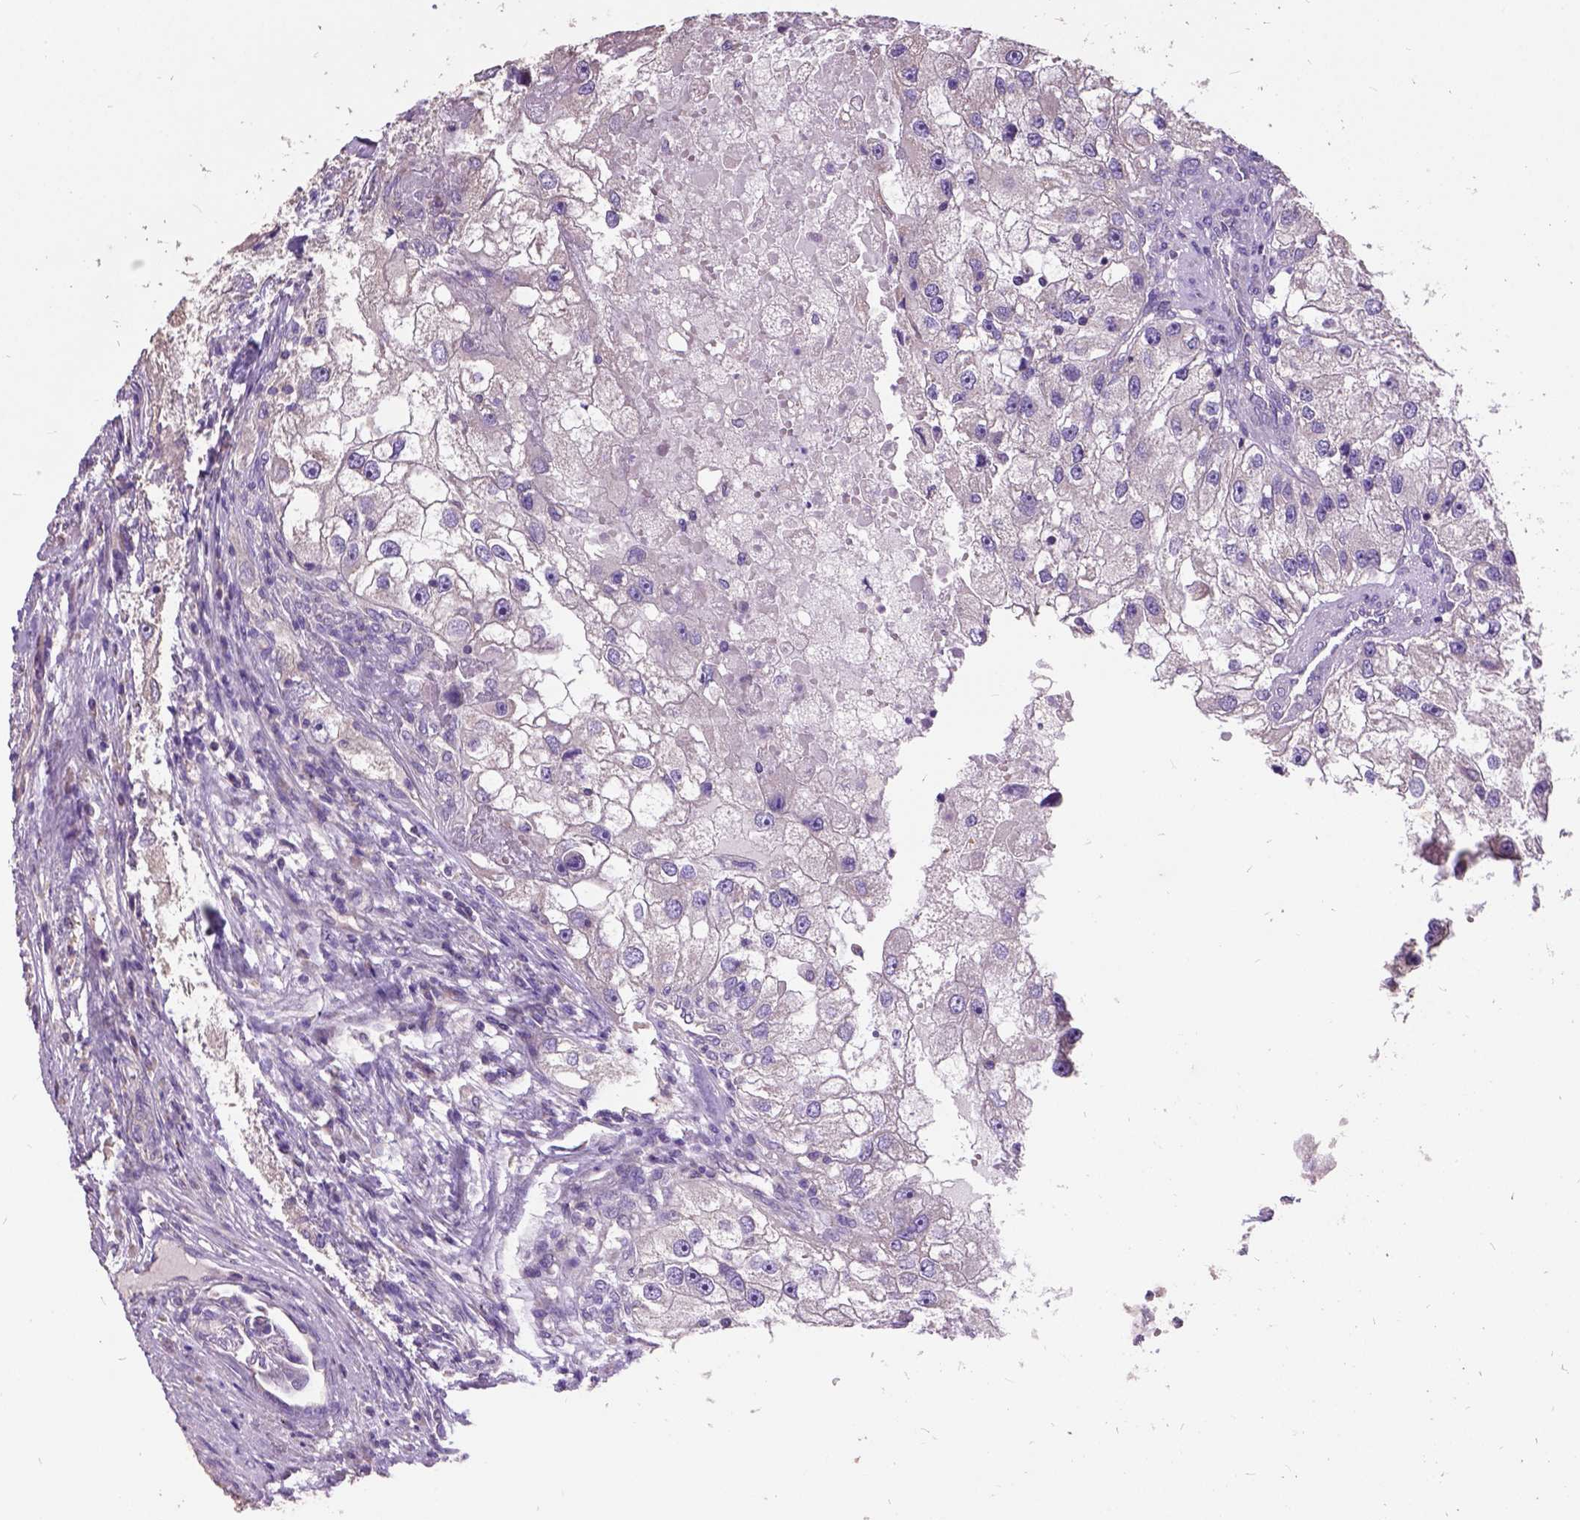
{"staining": {"intensity": "negative", "quantity": "none", "location": "none"}, "tissue": "renal cancer", "cell_type": "Tumor cells", "image_type": "cancer", "snomed": [{"axis": "morphology", "description": "Adenocarcinoma, NOS"}, {"axis": "topography", "description": "Kidney"}], "caption": "Immunohistochemical staining of human renal adenocarcinoma shows no significant staining in tumor cells.", "gene": "DQX1", "patient": {"sex": "male", "age": 63}}